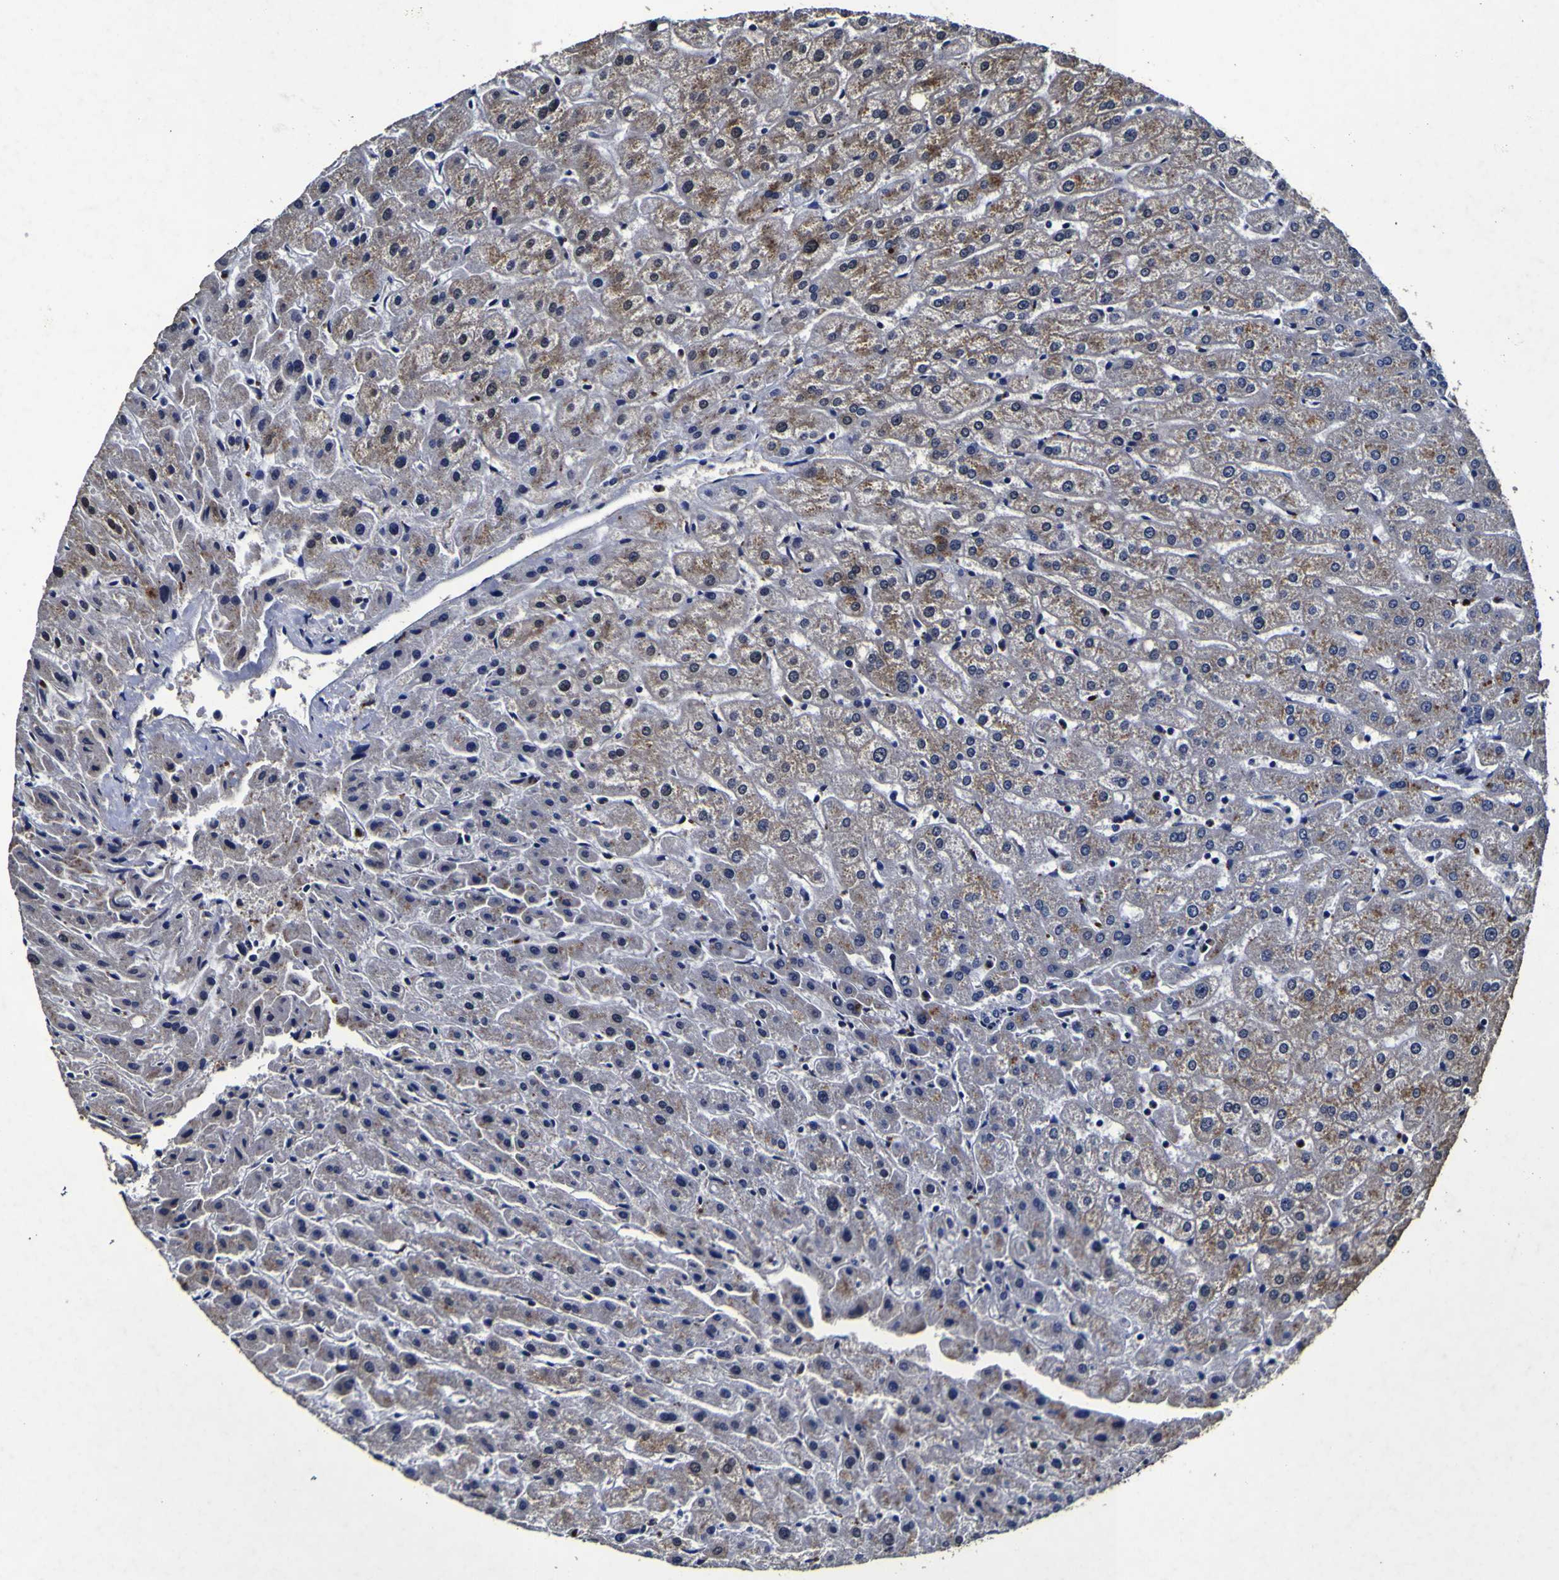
{"staining": {"intensity": "negative", "quantity": "none", "location": "none"}, "tissue": "liver", "cell_type": "Cholangiocytes", "image_type": "normal", "snomed": [{"axis": "morphology", "description": "Normal tissue, NOS"}, {"axis": "morphology", "description": "Fibrosis, NOS"}, {"axis": "topography", "description": "Liver"}], "caption": "There is no significant positivity in cholangiocytes of liver. Brightfield microscopy of immunohistochemistry (IHC) stained with DAB (brown) and hematoxylin (blue), captured at high magnification.", "gene": "PANK4", "patient": {"sex": "female", "age": 29}}